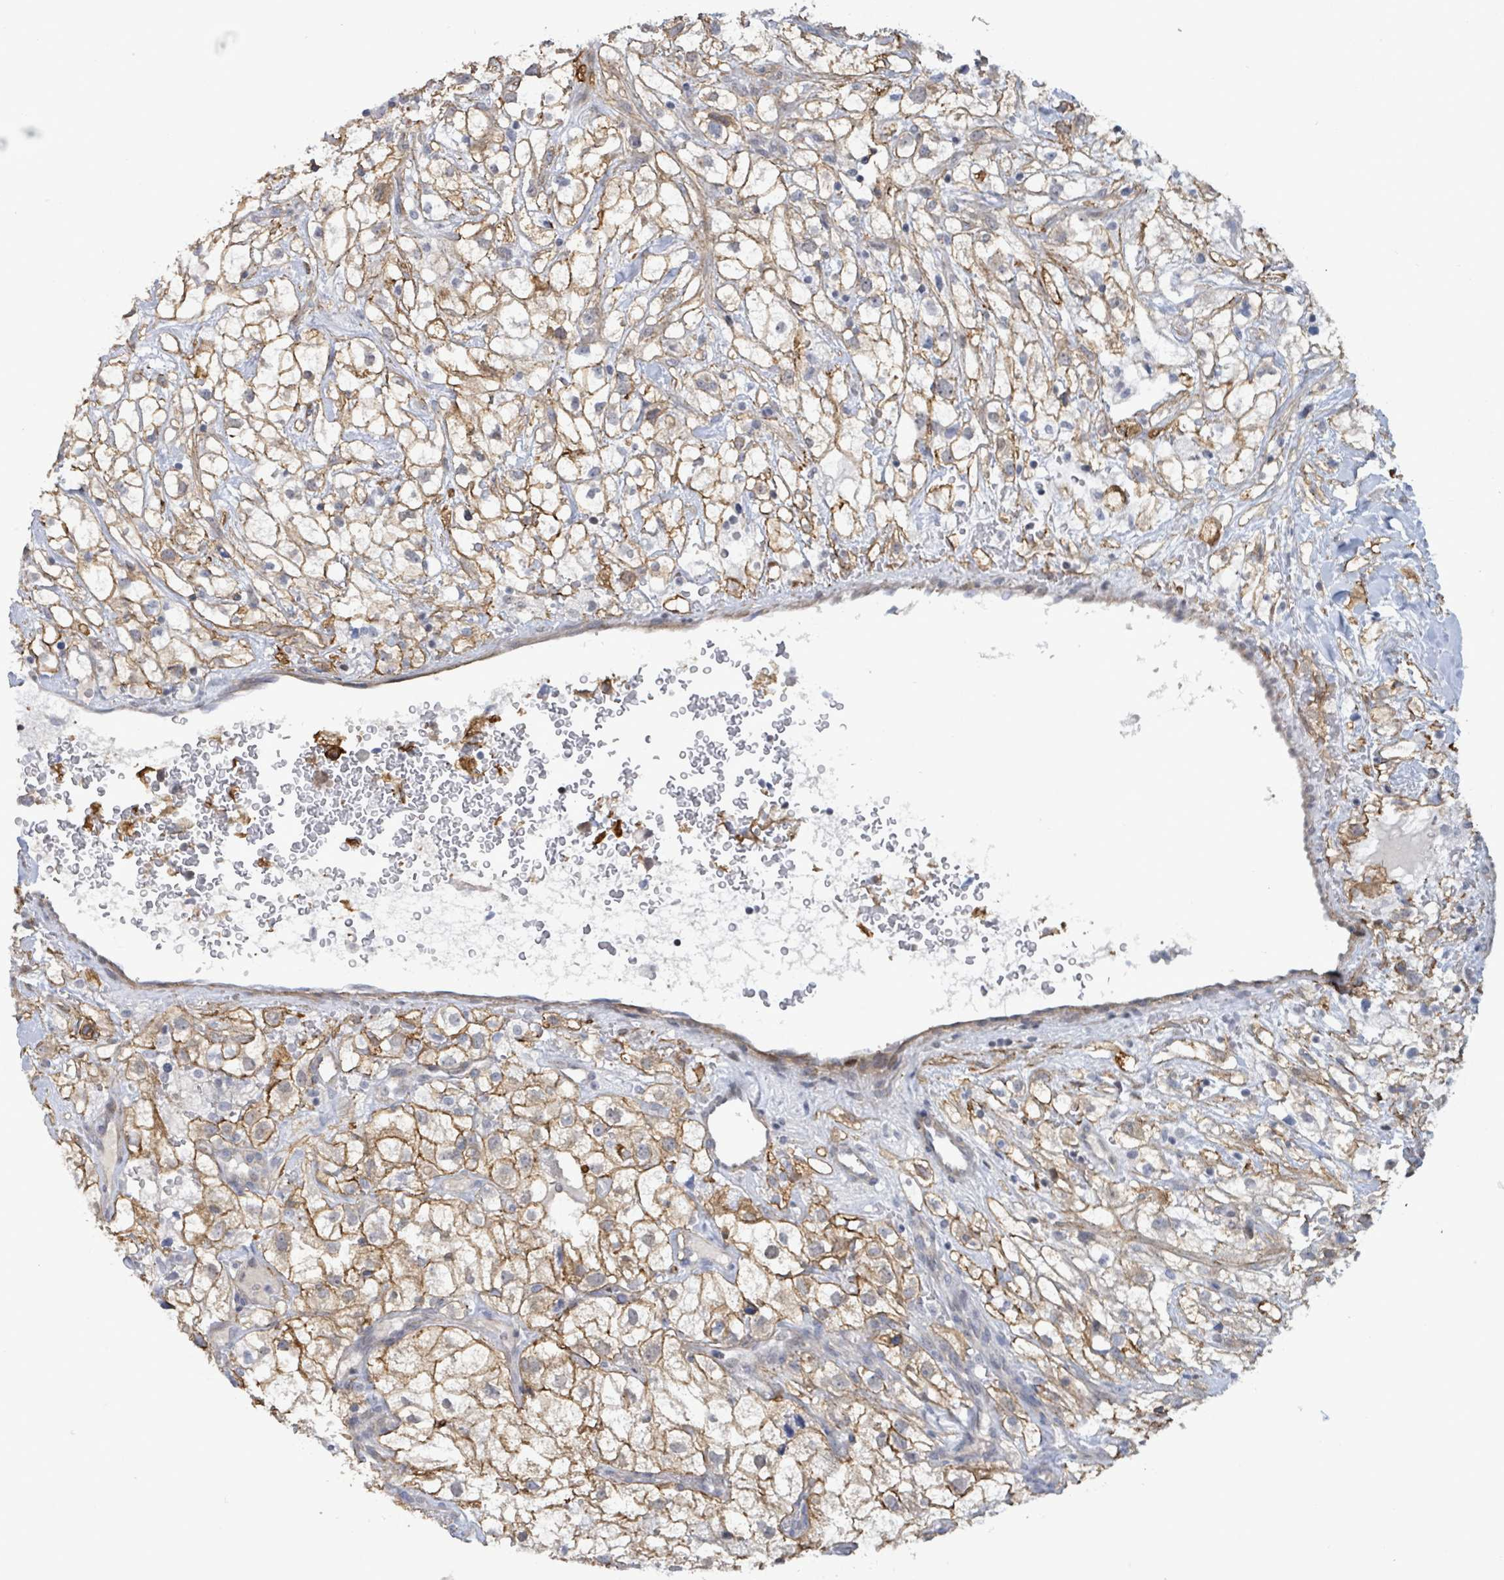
{"staining": {"intensity": "moderate", "quantity": ">75%", "location": "cytoplasmic/membranous"}, "tissue": "renal cancer", "cell_type": "Tumor cells", "image_type": "cancer", "snomed": [{"axis": "morphology", "description": "Adenocarcinoma, NOS"}, {"axis": "topography", "description": "Kidney"}], "caption": "The photomicrograph reveals a brown stain indicating the presence of a protein in the cytoplasmic/membranous of tumor cells in adenocarcinoma (renal).", "gene": "DMRTC1B", "patient": {"sex": "male", "age": 59}}